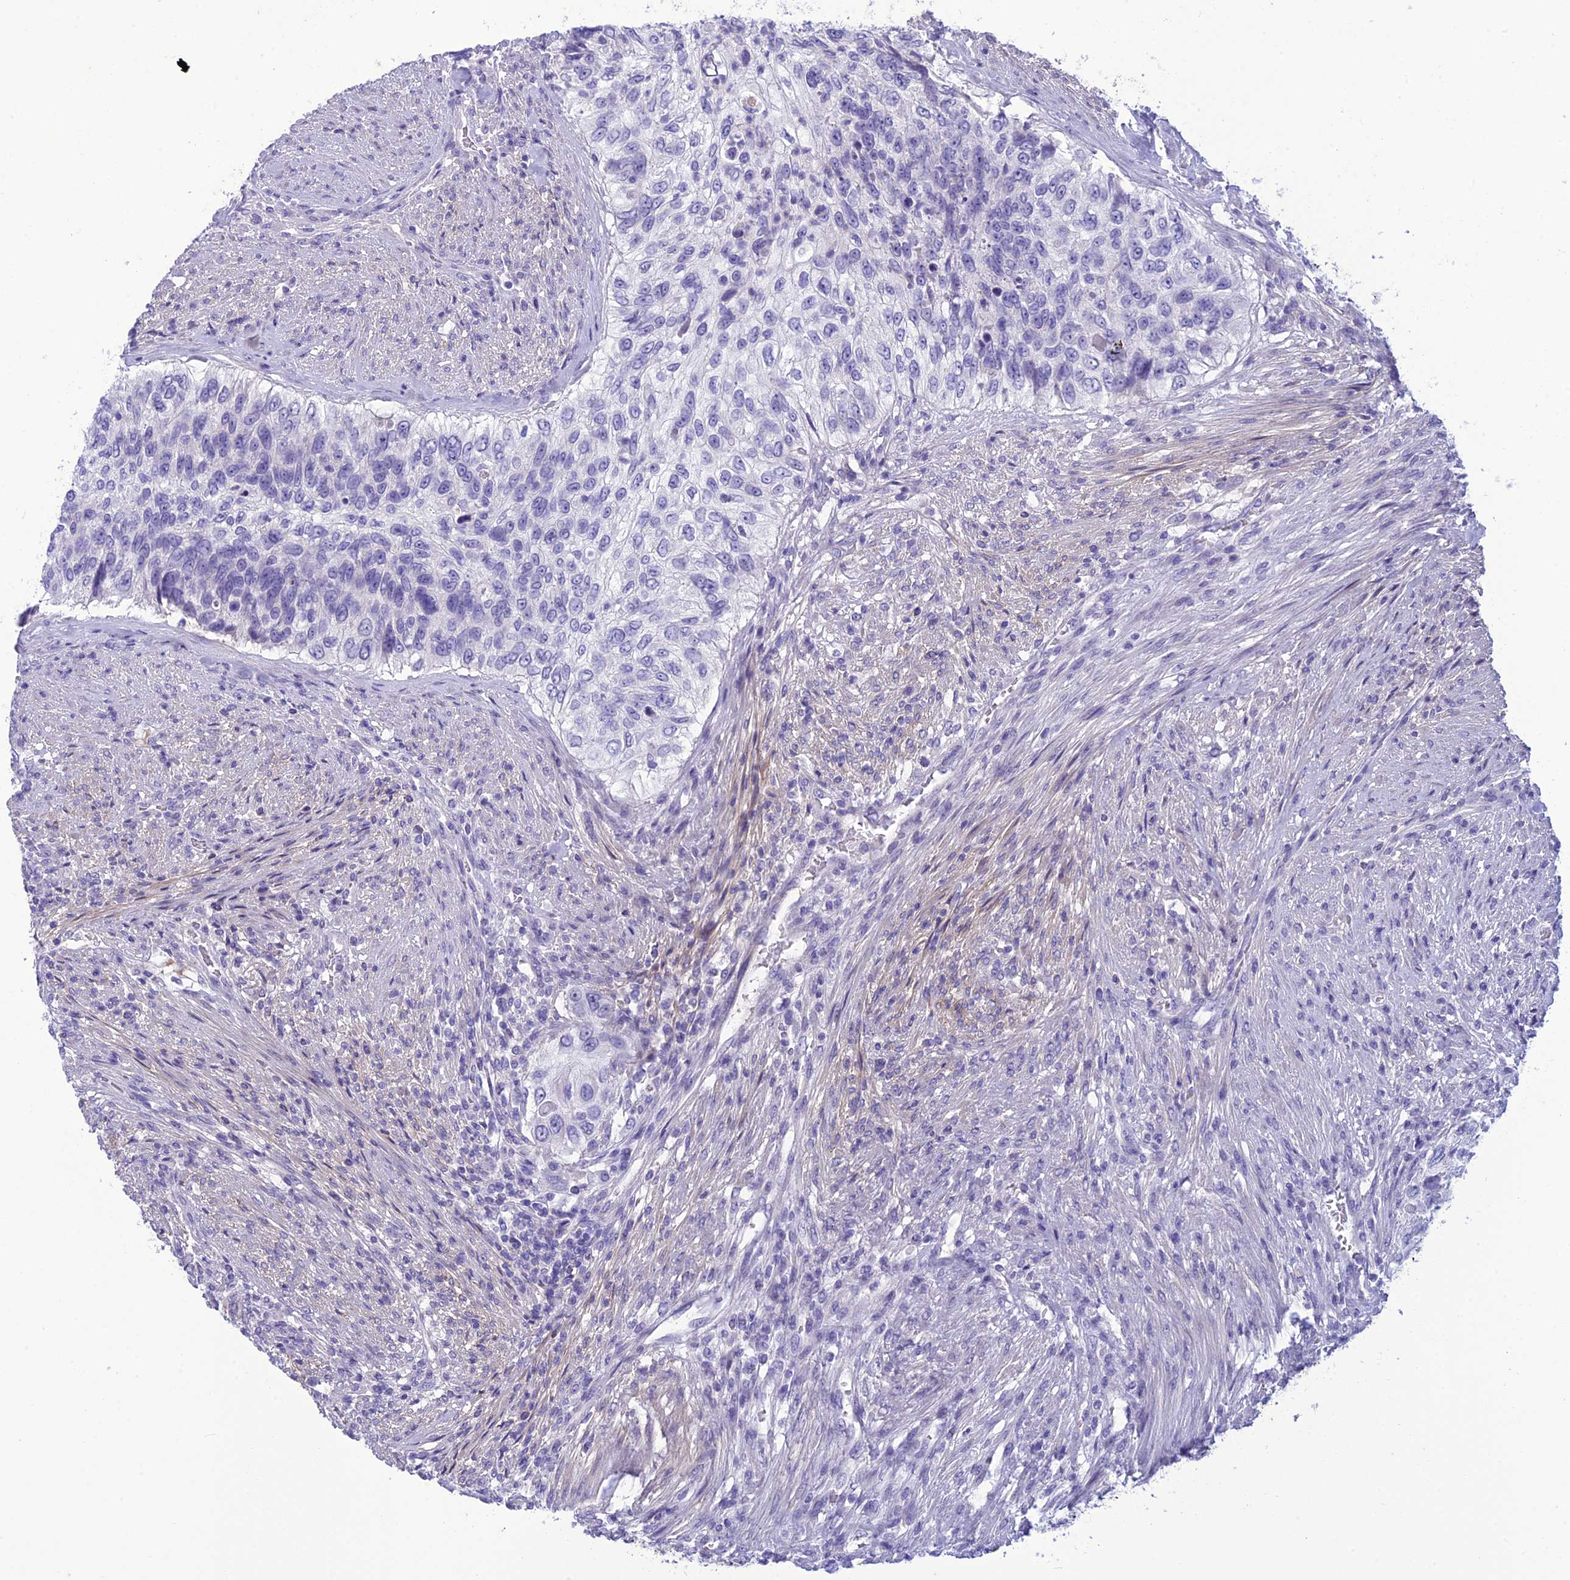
{"staining": {"intensity": "negative", "quantity": "none", "location": "none"}, "tissue": "urothelial cancer", "cell_type": "Tumor cells", "image_type": "cancer", "snomed": [{"axis": "morphology", "description": "Urothelial carcinoma, High grade"}, {"axis": "topography", "description": "Urinary bladder"}], "caption": "Urothelial cancer was stained to show a protein in brown. There is no significant positivity in tumor cells. Nuclei are stained in blue.", "gene": "BBS2", "patient": {"sex": "female", "age": 60}}